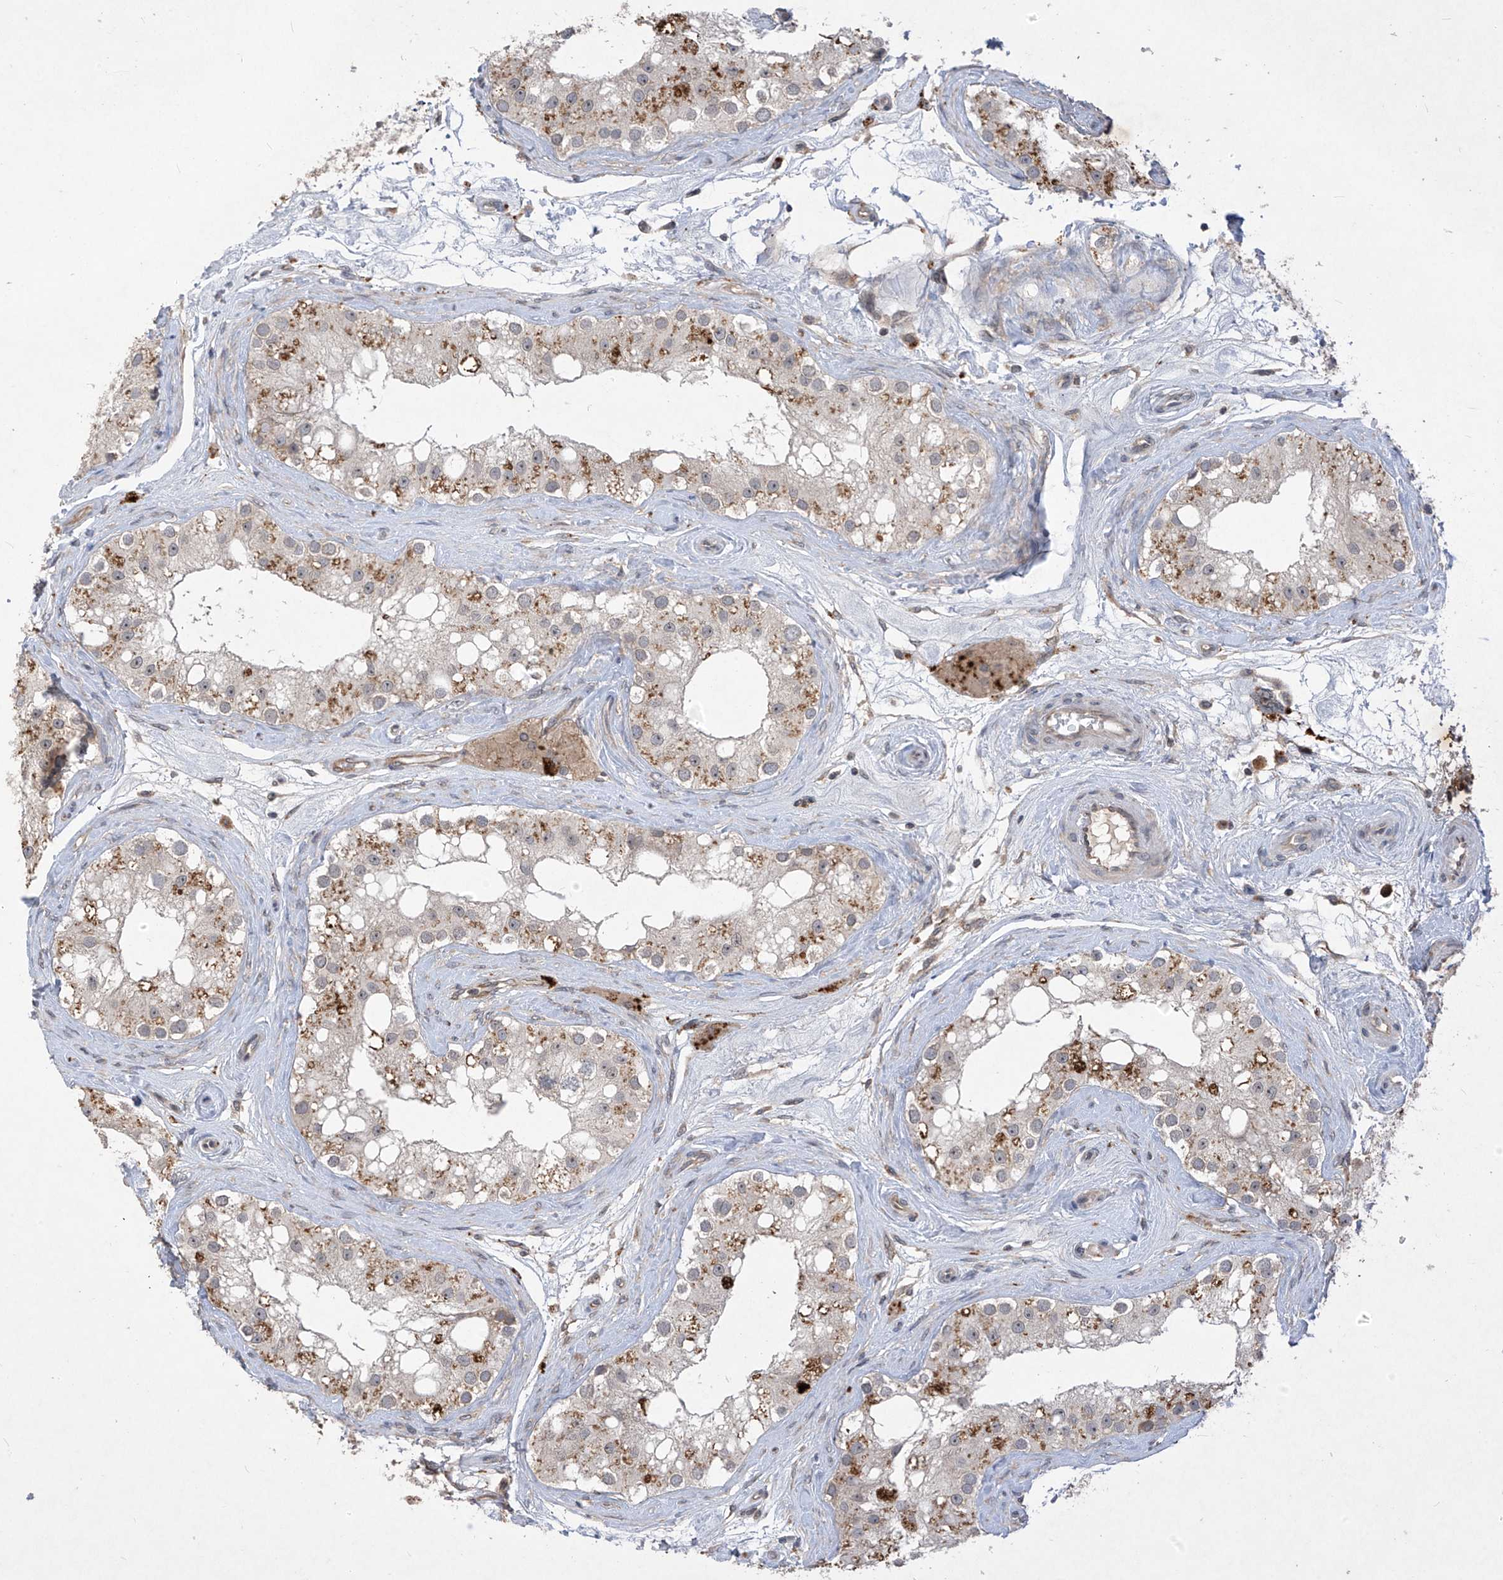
{"staining": {"intensity": "moderate", "quantity": "<25%", "location": "cytoplasmic/membranous"}, "tissue": "testis", "cell_type": "Cells in seminiferous ducts", "image_type": "normal", "snomed": [{"axis": "morphology", "description": "Normal tissue, NOS"}, {"axis": "topography", "description": "Testis"}], "caption": "Immunohistochemical staining of benign testis displays <25% levels of moderate cytoplasmic/membranous protein expression in approximately <25% of cells in seminiferous ducts.", "gene": "RPL34", "patient": {"sex": "male", "age": 84}}